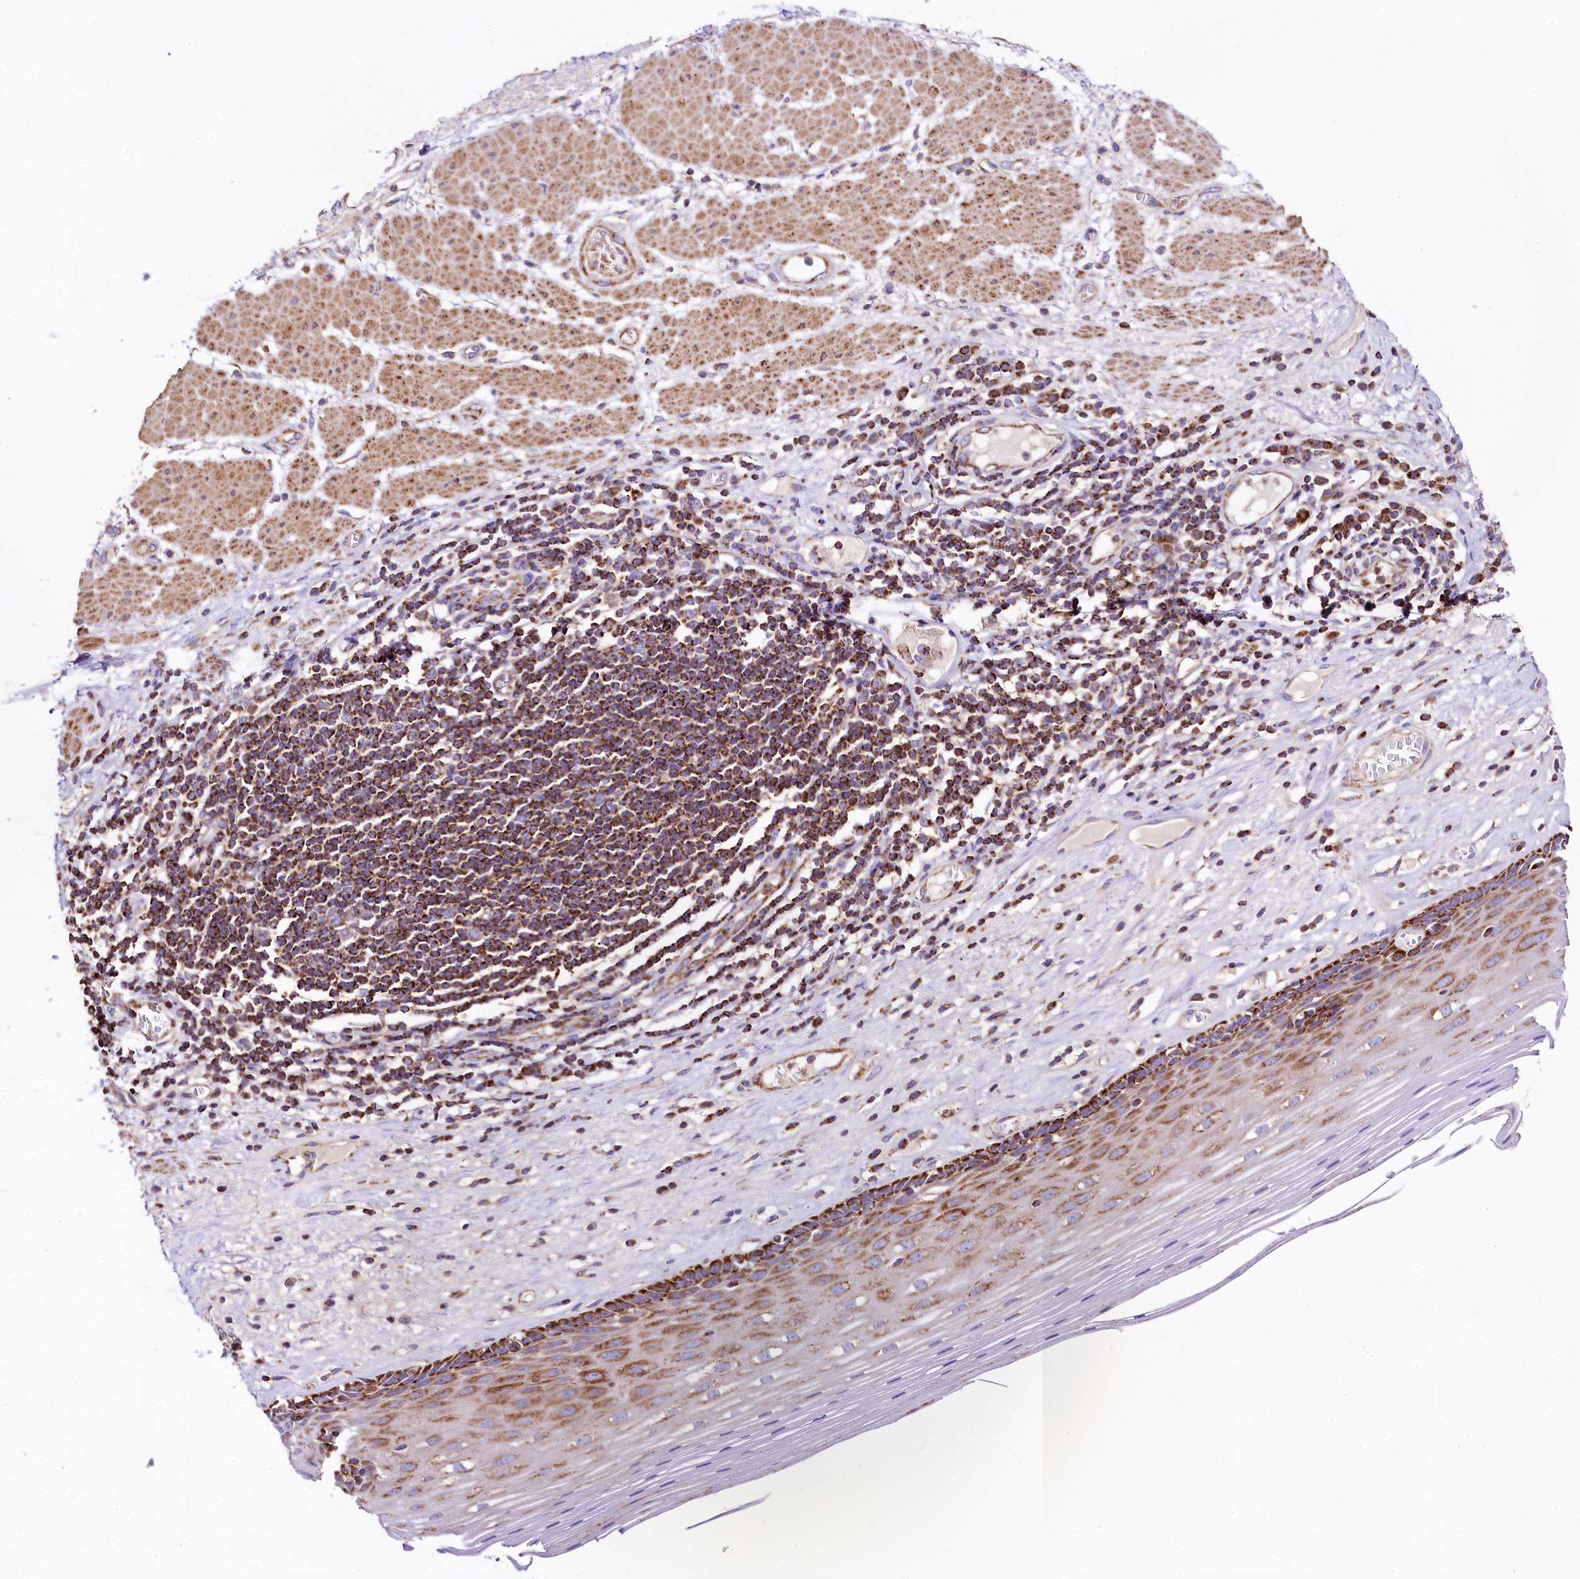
{"staining": {"intensity": "moderate", "quantity": ">75%", "location": "cytoplasmic/membranous"}, "tissue": "esophagus", "cell_type": "Squamous epithelial cells", "image_type": "normal", "snomed": [{"axis": "morphology", "description": "Normal tissue, NOS"}, {"axis": "topography", "description": "Esophagus"}], "caption": "Approximately >75% of squamous epithelial cells in normal esophagus reveal moderate cytoplasmic/membranous protein staining as visualized by brown immunohistochemical staining.", "gene": "CLYBL", "patient": {"sex": "male", "age": 62}}